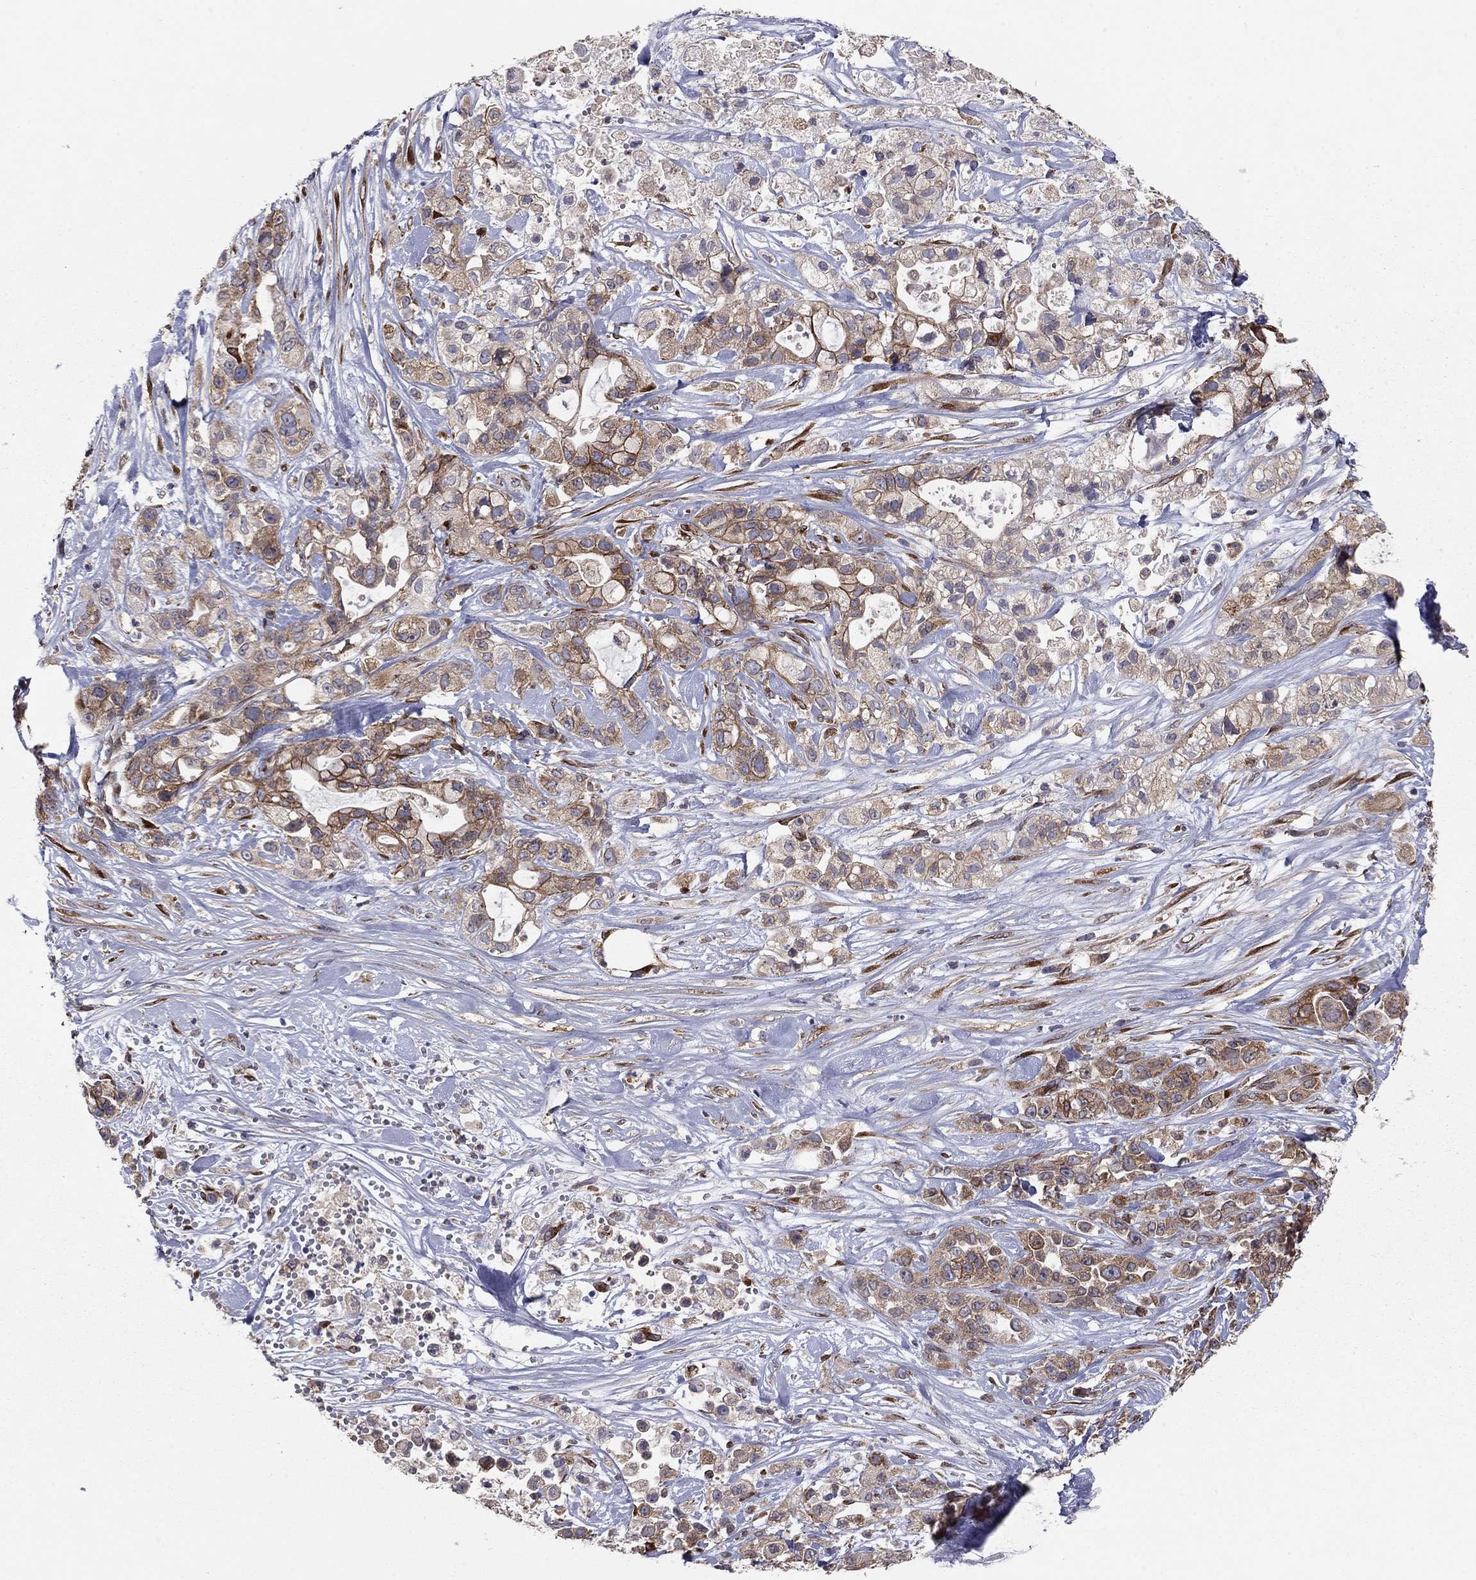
{"staining": {"intensity": "strong", "quantity": "25%-75%", "location": "cytoplasmic/membranous"}, "tissue": "pancreatic cancer", "cell_type": "Tumor cells", "image_type": "cancer", "snomed": [{"axis": "morphology", "description": "Adenocarcinoma, NOS"}, {"axis": "topography", "description": "Pancreas"}], "caption": "Protein analysis of pancreatic cancer tissue exhibits strong cytoplasmic/membranous expression in approximately 25%-75% of tumor cells. The protein of interest is stained brown, and the nuclei are stained in blue (DAB IHC with brightfield microscopy, high magnification).", "gene": "YIF1A", "patient": {"sex": "male", "age": 44}}